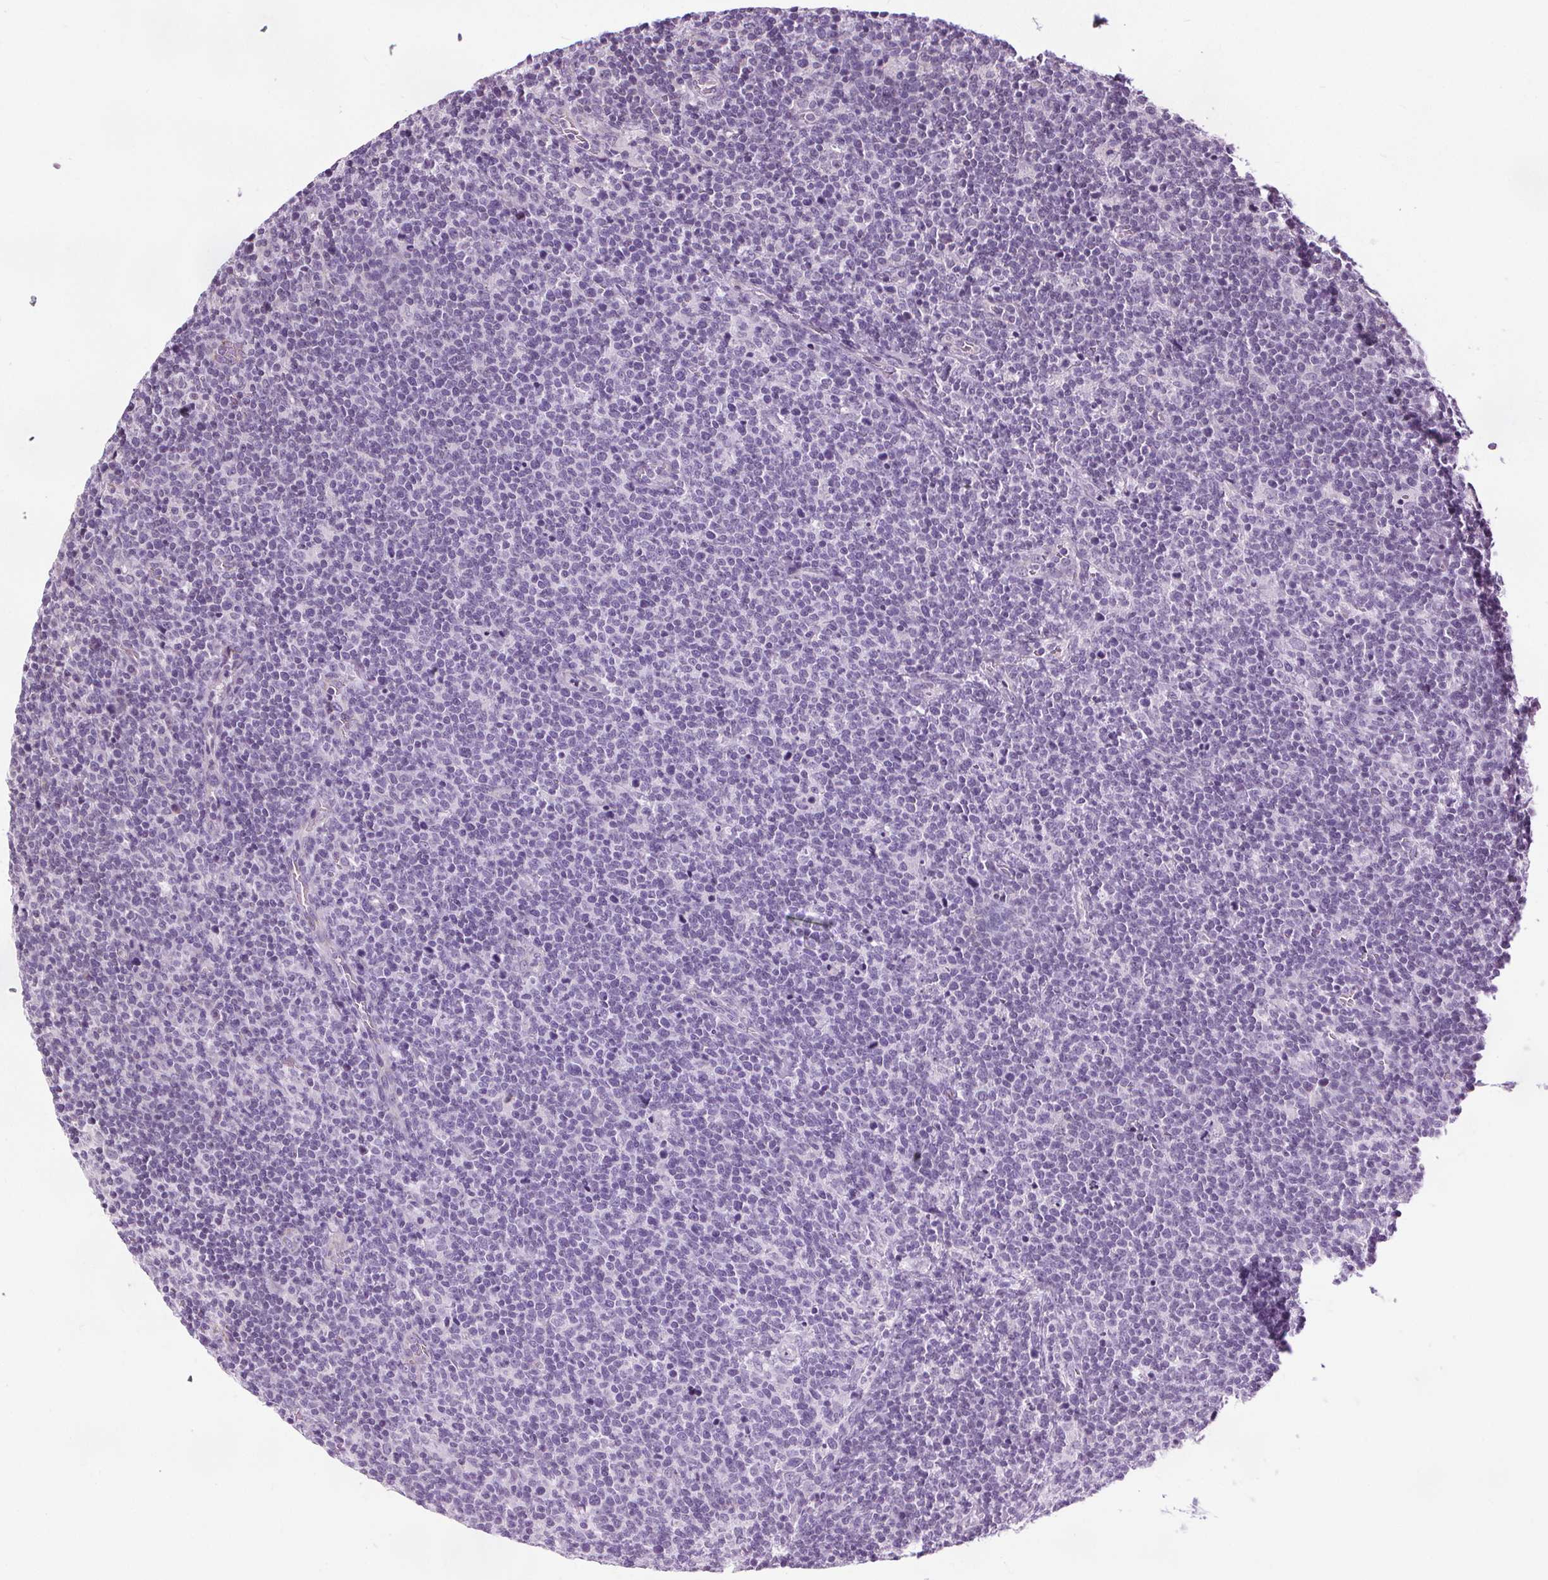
{"staining": {"intensity": "negative", "quantity": "none", "location": "none"}, "tissue": "lymphoma", "cell_type": "Tumor cells", "image_type": "cancer", "snomed": [{"axis": "morphology", "description": "Malignant lymphoma, non-Hodgkin's type, High grade"}, {"axis": "topography", "description": "Lymph node"}], "caption": "A high-resolution micrograph shows immunohistochemistry (IHC) staining of lymphoma, which exhibits no significant positivity in tumor cells. (DAB (3,3'-diaminobenzidine) immunohistochemistry (IHC) visualized using brightfield microscopy, high magnification).", "gene": "LFNG", "patient": {"sex": "male", "age": 61}}